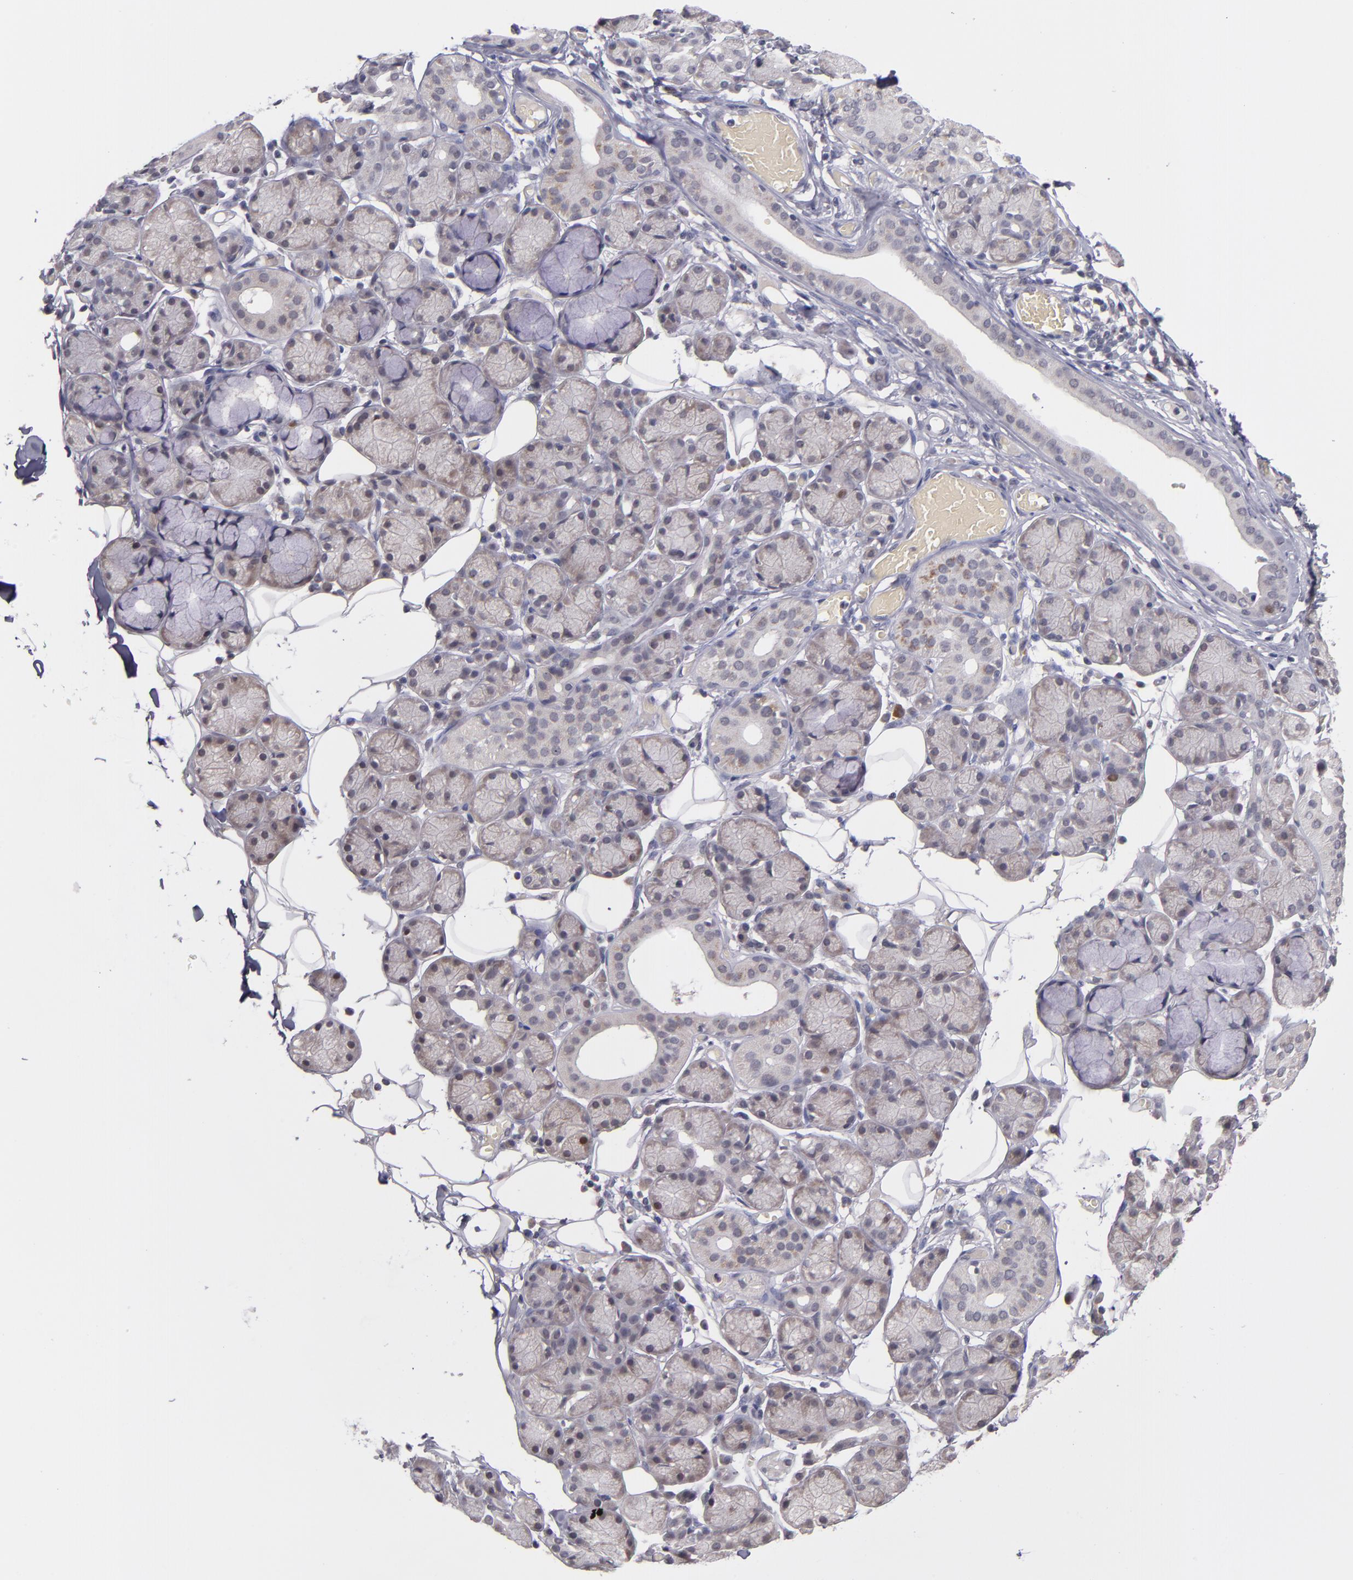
{"staining": {"intensity": "weak", "quantity": "<25%", "location": "cytoplasmic/membranous"}, "tissue": "salivary gland", "cell_type": "Glandular cells", "image_type": "normal", "snomed": [{"axis": "morphology", "description": "Normal tissue, NOS"}, {"axis": "topography", "description": "Salivary gland"}], "caption": "This is a image of immunohistochemistry staining of benign salivary gland, which shows no staining in glandular cells.", "gene": "CDC7", "patient": {"sex": "male", "age": 54}}